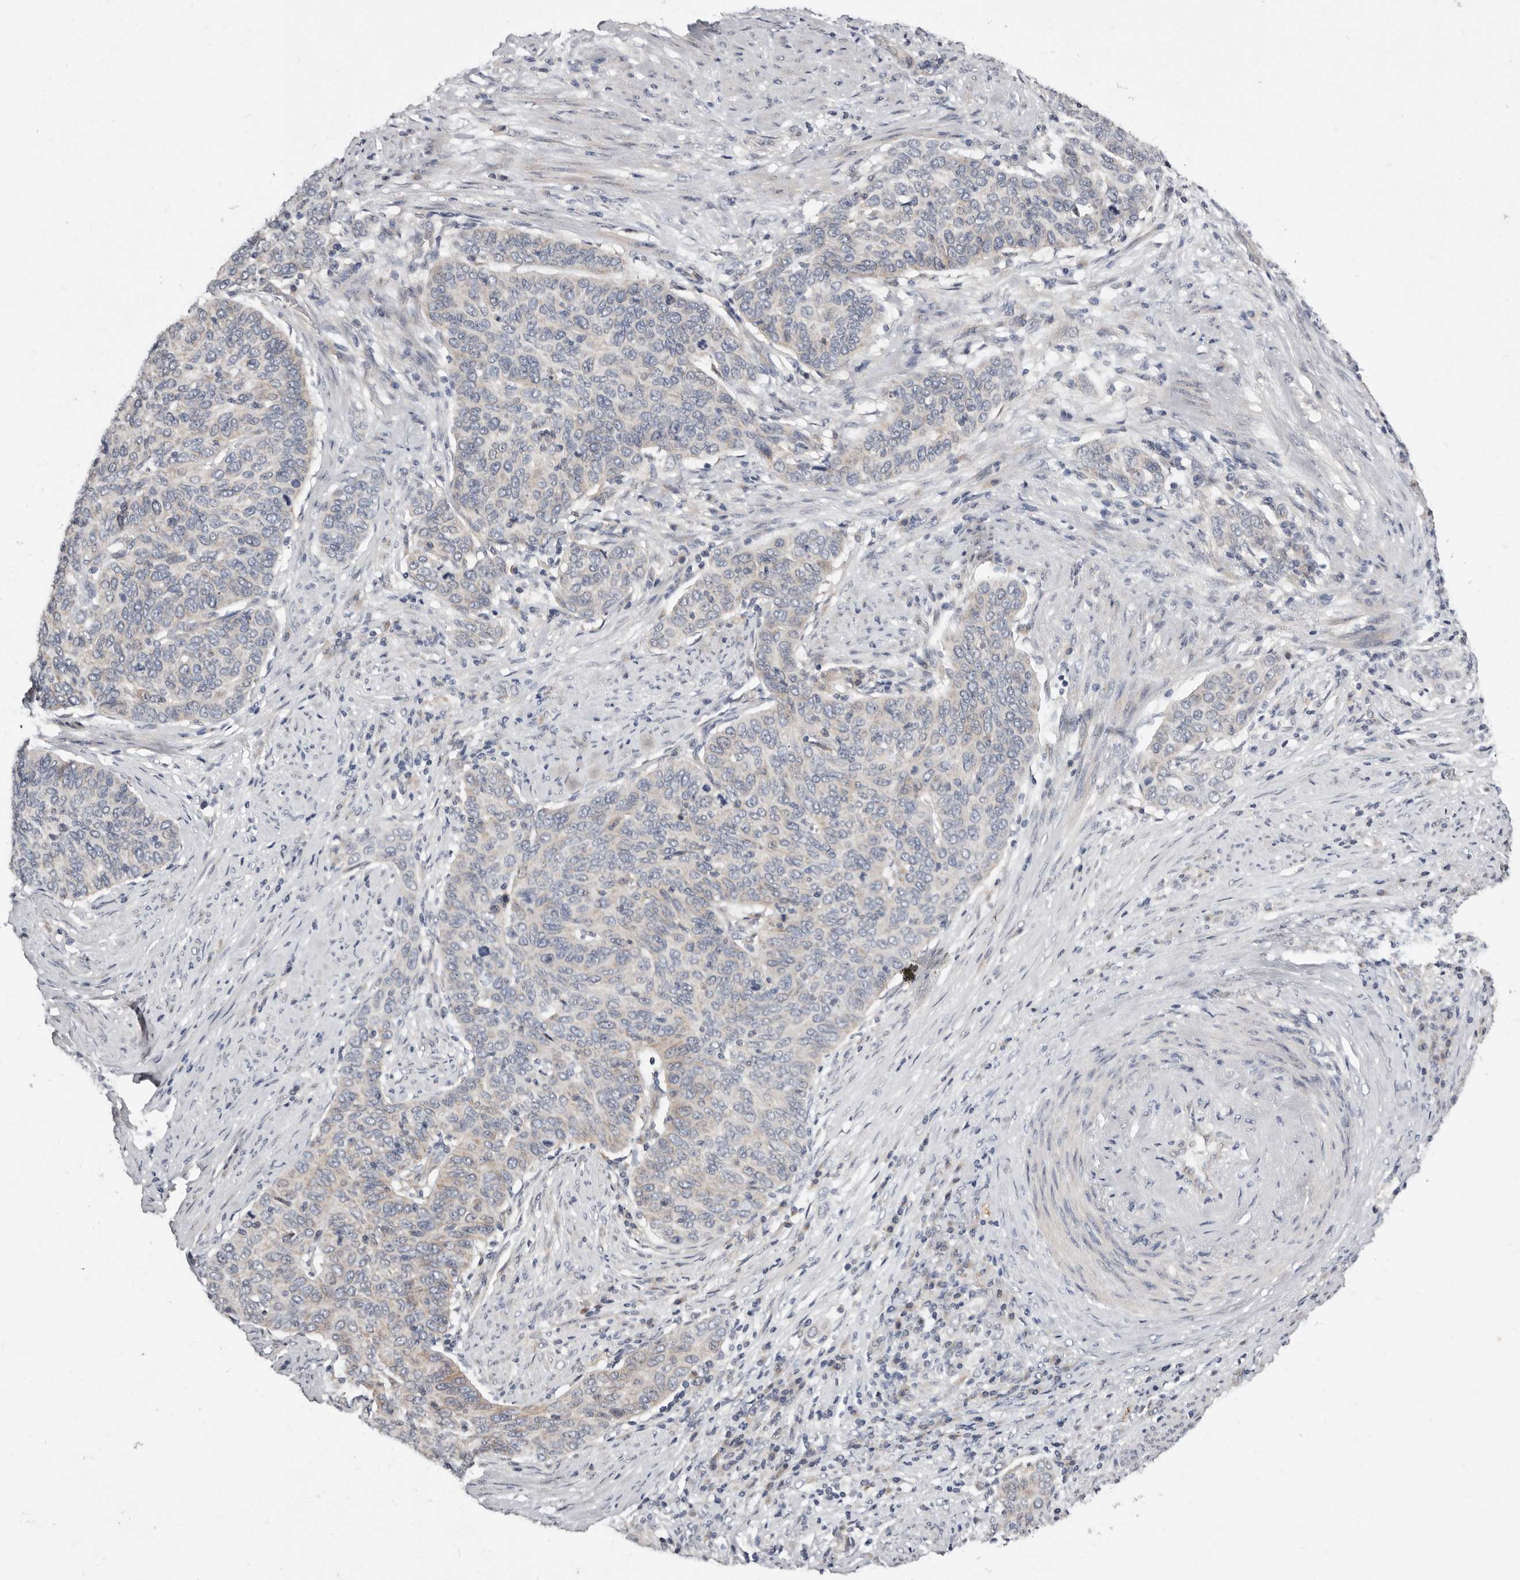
{"staining": {"intensity": "negative", "quantity": "none", "location": "none"}, "tissue": "cervical cancer", "cell_type": "Tumor cells", "image_type": "cancer", "snomed": [{"axis": "morphology", "description": "Squamous cell carcinoma, NOS"}, {"axis": "topography", "description": "Cervix"}], "caption": "There is no significant staining in tumor cells of cervical cancer.", "gene": "KLHL4", "patient": {"sex": "female", "age": 60}}